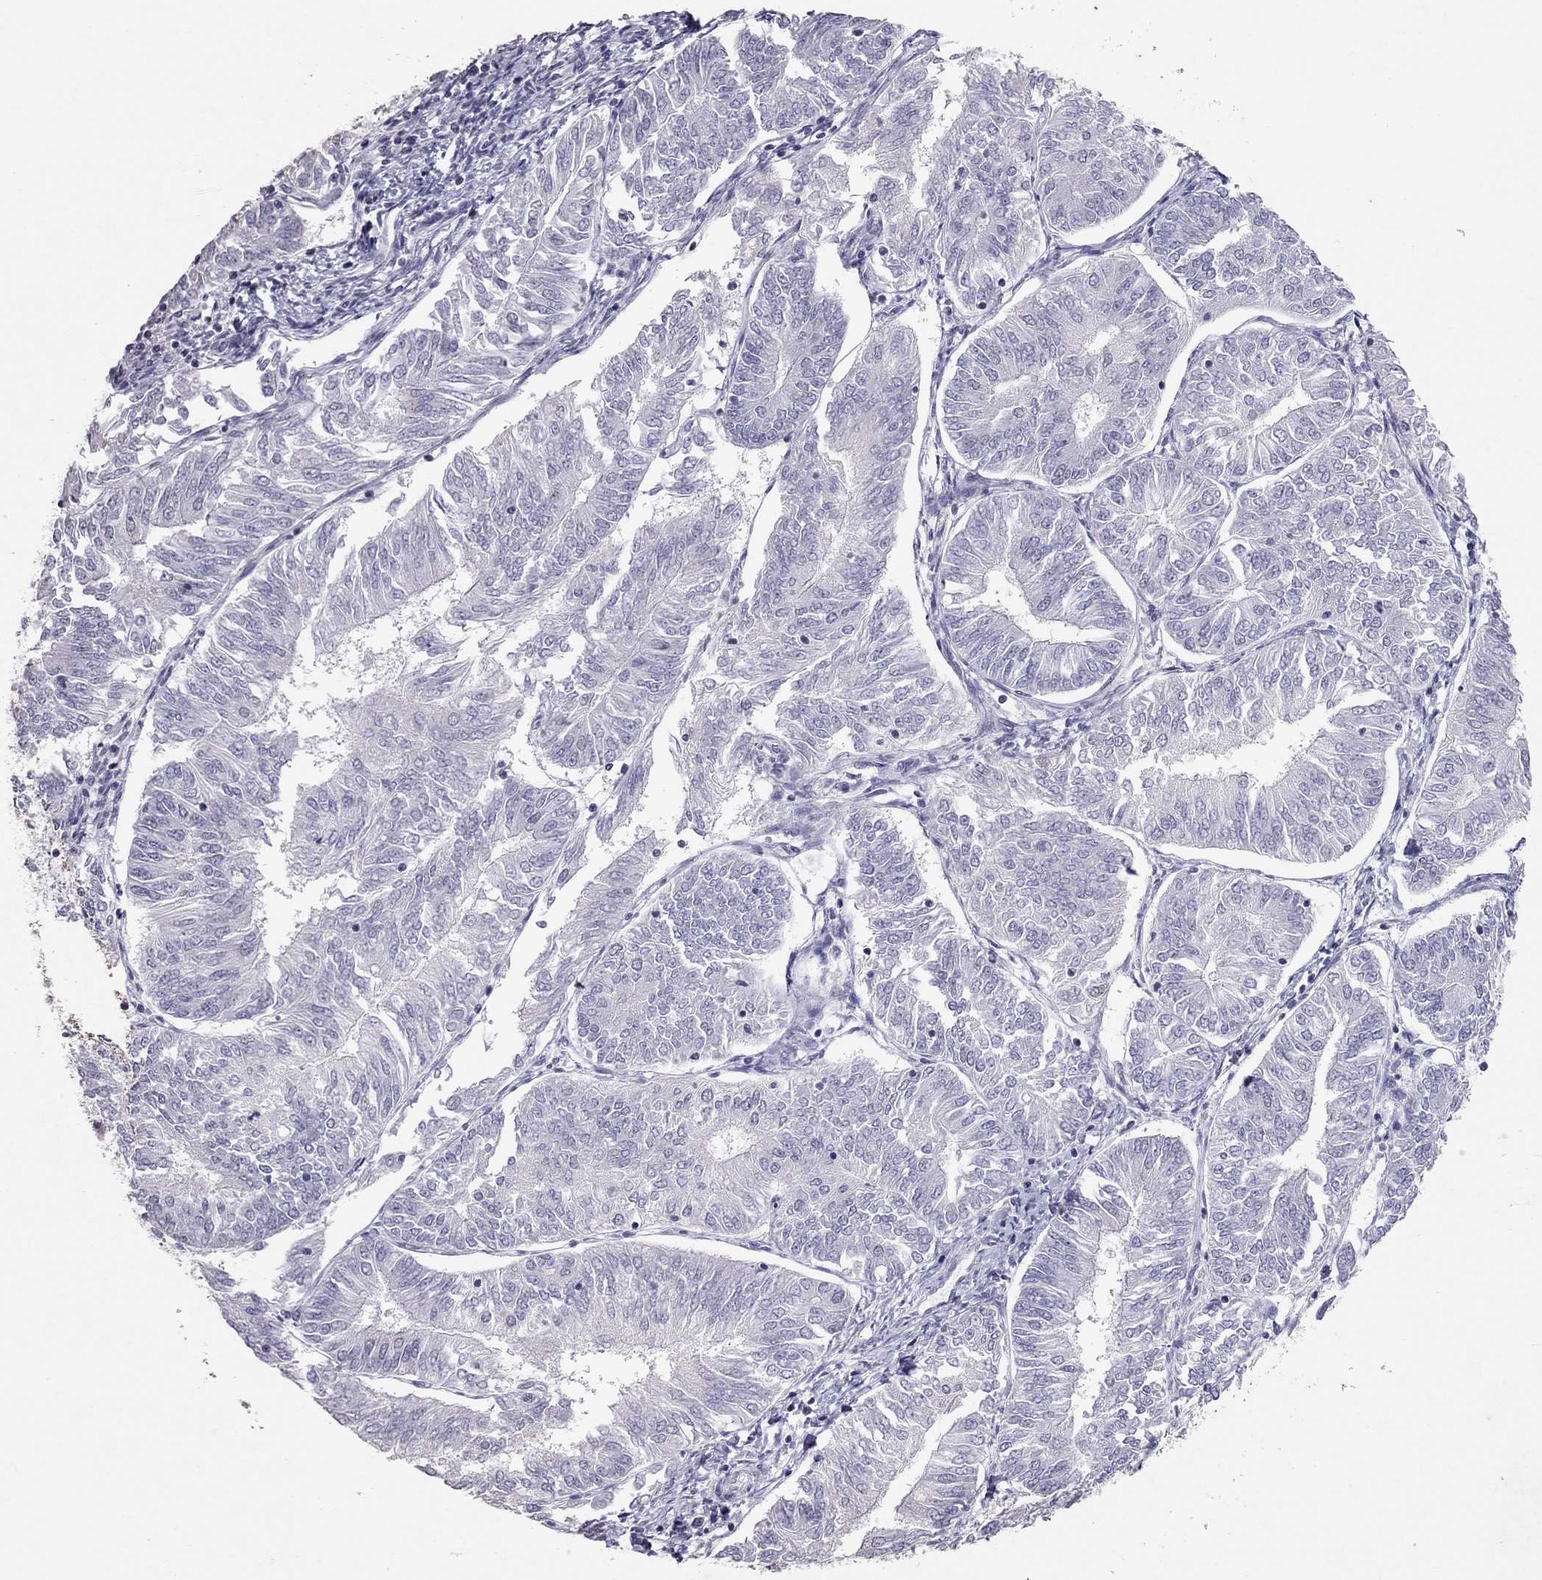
{"staining": {"intensity": "negative", "quantity": "none", "location": "none"}, "tissue": "endometrial cancer", "cell_type": "Tumor cells", "image_type": "cancer", "snomed": [{"axis": "morphology", "description": "Adenocarcinoma, NOS"}, {"axis": "topography", "description": "Endometrium"}], "caption": "An IHC image of endometrial adenocarcinoma is shown. There is no staining in tumor cells of endometrial adenocarcinoma.", "gene": "TSHB", "patient": {"sex": "female", "age": 58}}